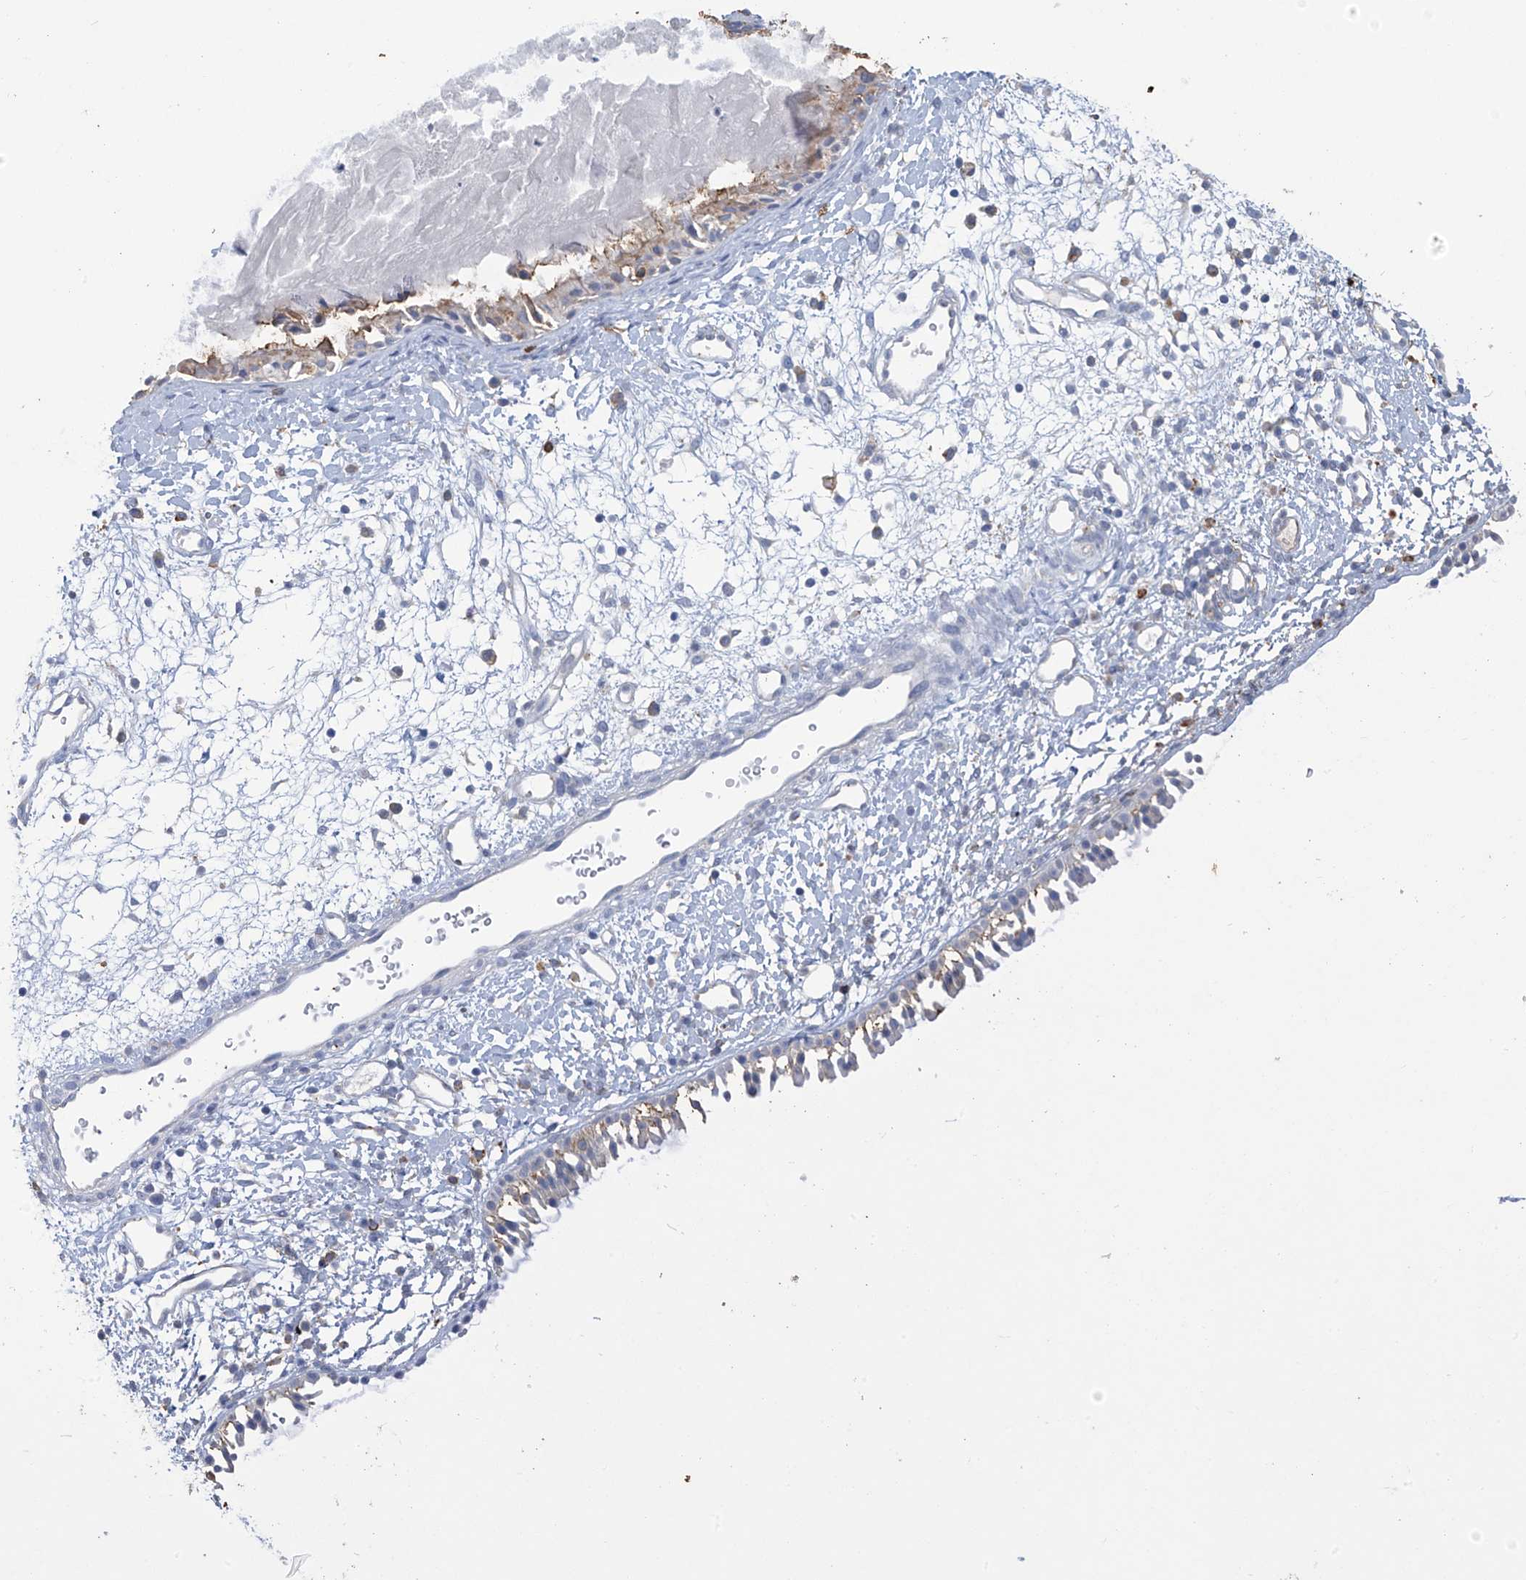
{"staining": {"intensity": "moderate", "quantity": "<25%", "location": "cytoplasmic/membranous"}, "tissue": "nasopharynx", "cell_type": "Respiratory epithelial cells", "image_type": "normal", "snomed": [{"axis": "morphology", "description": "Normal tissue, NOS"}, {"axis": "topography", "description": "Nasopharynx"}], "caption": "Benign nasopharynx was stained to show a protein in brown. There is low levels of moderate cytoplasmic/membranous staining in approximately <25% of respiratory epithelial cells.", "gene": "OGT", "patient": {"sex": "male", "age": 22}}